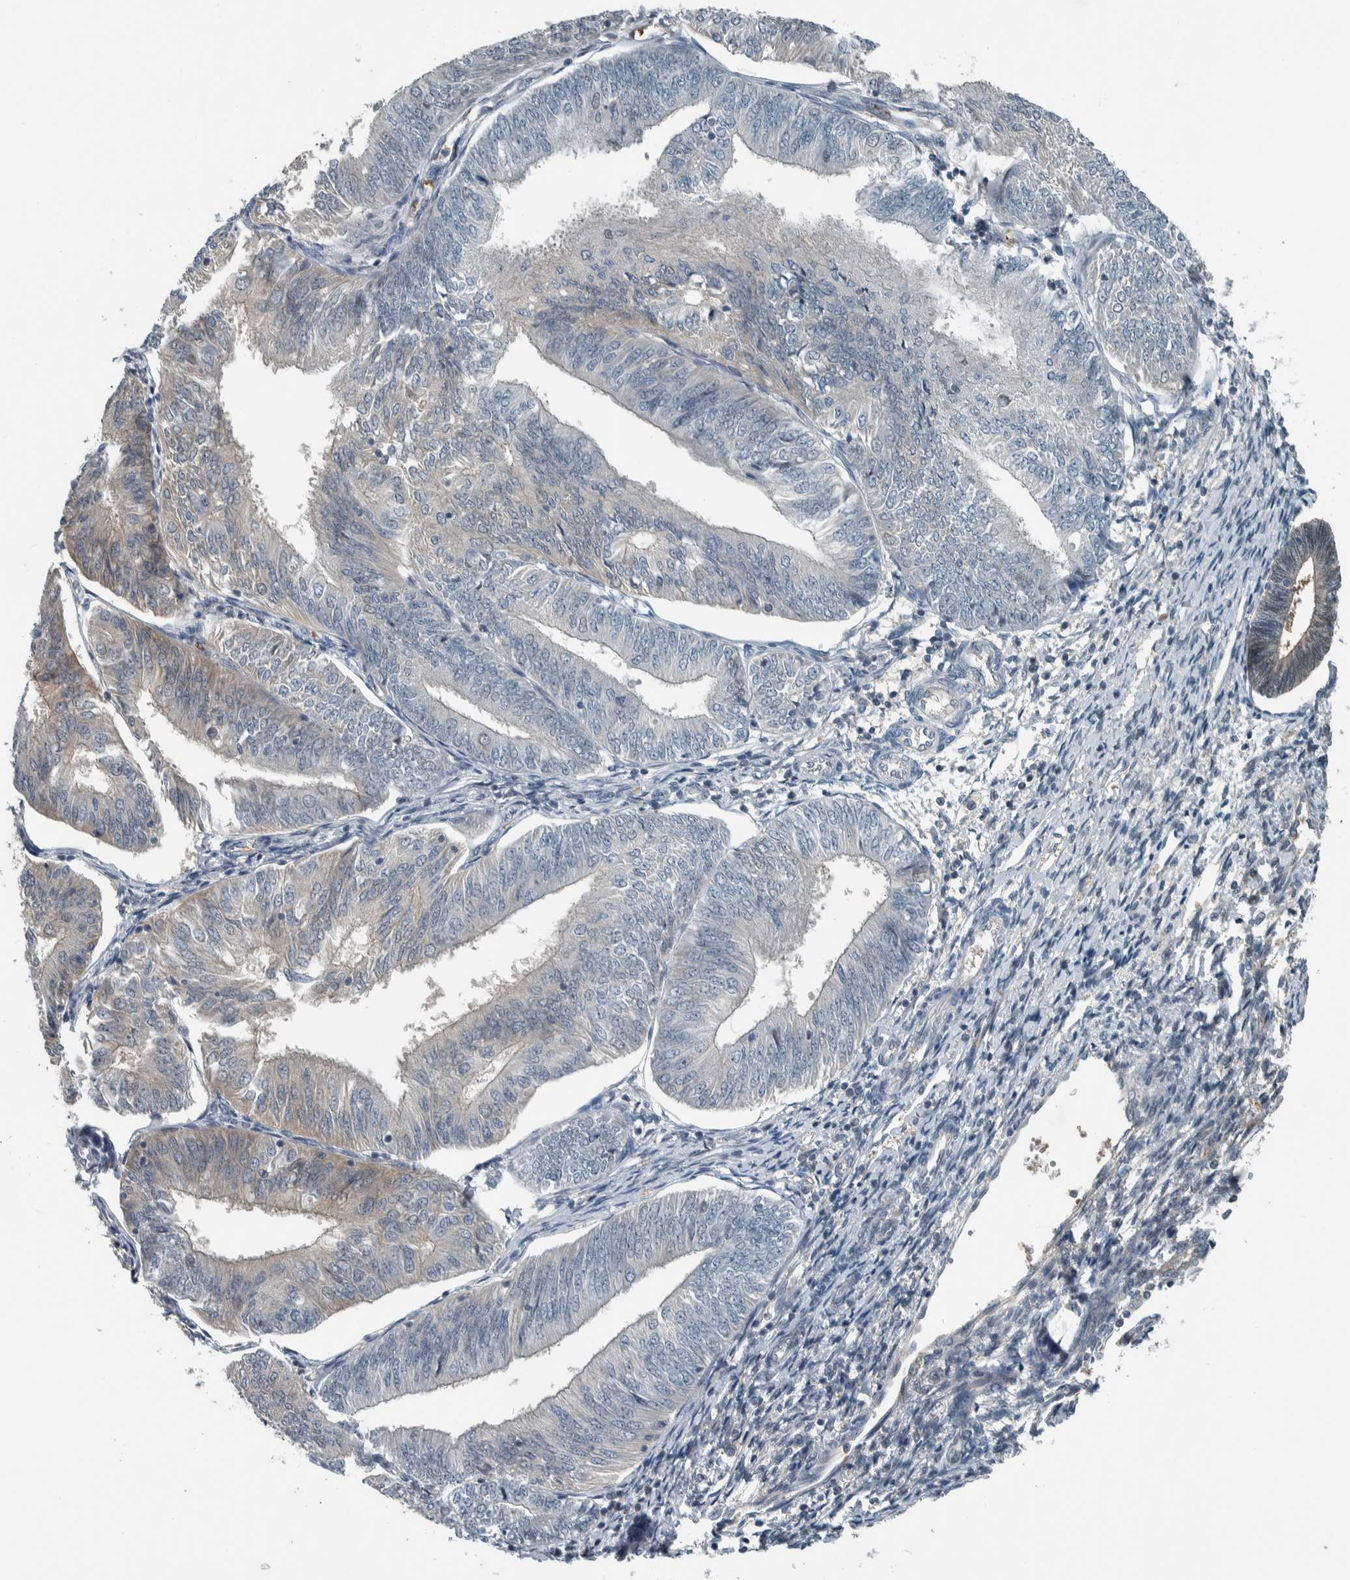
{"staining": {"intensity": "weak", "quantity": "<25%", "location": "cytoplasmic/membranous,nuclear"}, "tissue": "endometrial cancer", "cell_type": "Tumor cells", "image_type": "cancer", "snomed": [{"axis": "morphology", "description": "Adenocarcinoma, NOS"}, {"axis": "topography", "description": "Endometrium"}], "caption": "Immunohistochemistry micrograph of adenocarcinoma (endometrial) stained for a protein (brown), which shows no positivity in tumor cells. (DAB IHC, high magnification).", "gene": "ALAD", "patient": {"sex": "female", "age": 58}}